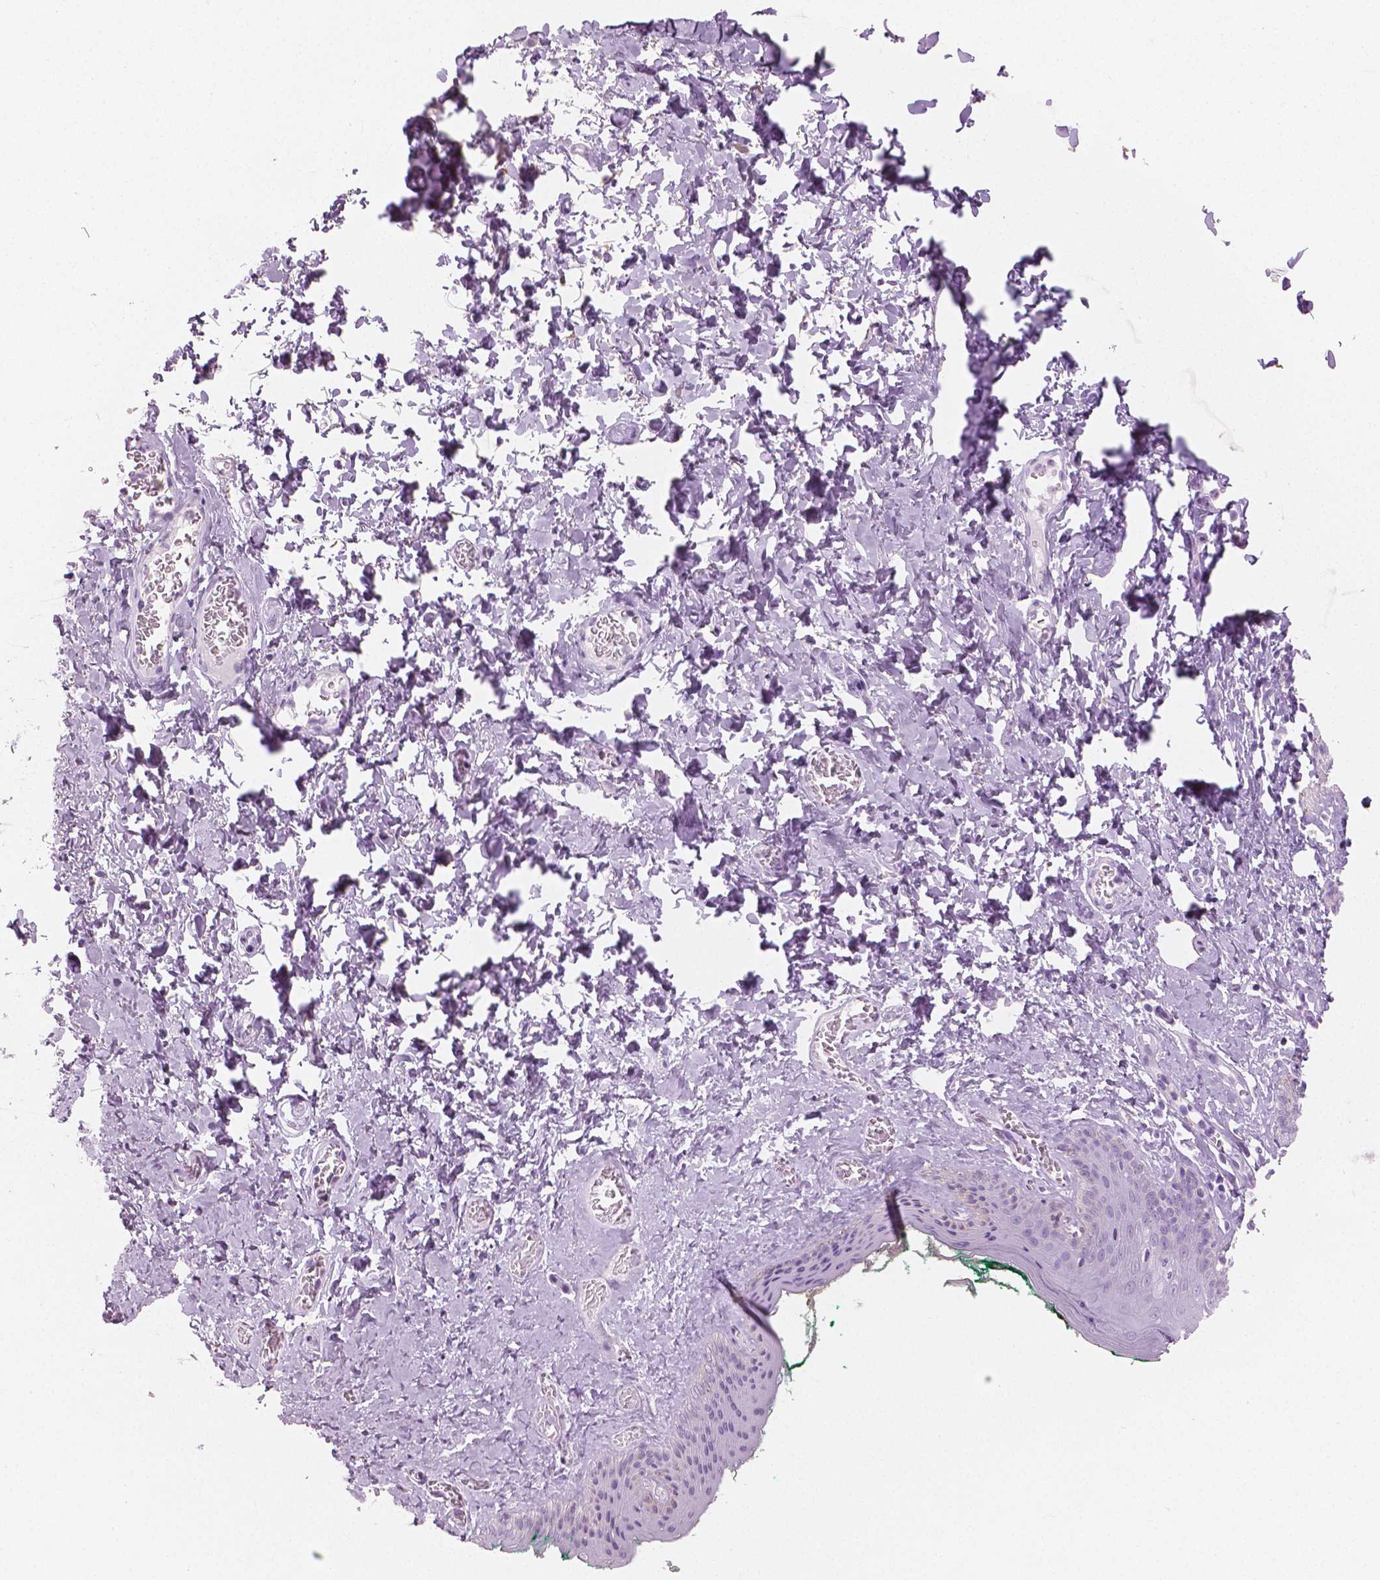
{"staining": {"intensity": "negative", "quantity": "none", "location": "none"}, "tissue": "skin", "cell_type": "Epidermal cells", "image_type": "normal", "snomed": [{"axis": "morphology", "description": "Normal tissue, NOS"}, {"axis": "topography", "description": "Vulva"}, {"axis": "topography", "description": "Peripheral nerve tissue"}], "caption": "This is a micrograph of immunohistochemistry staining of normal skin, which shows no positivity in epidermal cells.", "gene": "PLIN4", "patient": {"sex": "female", "age": 66}}